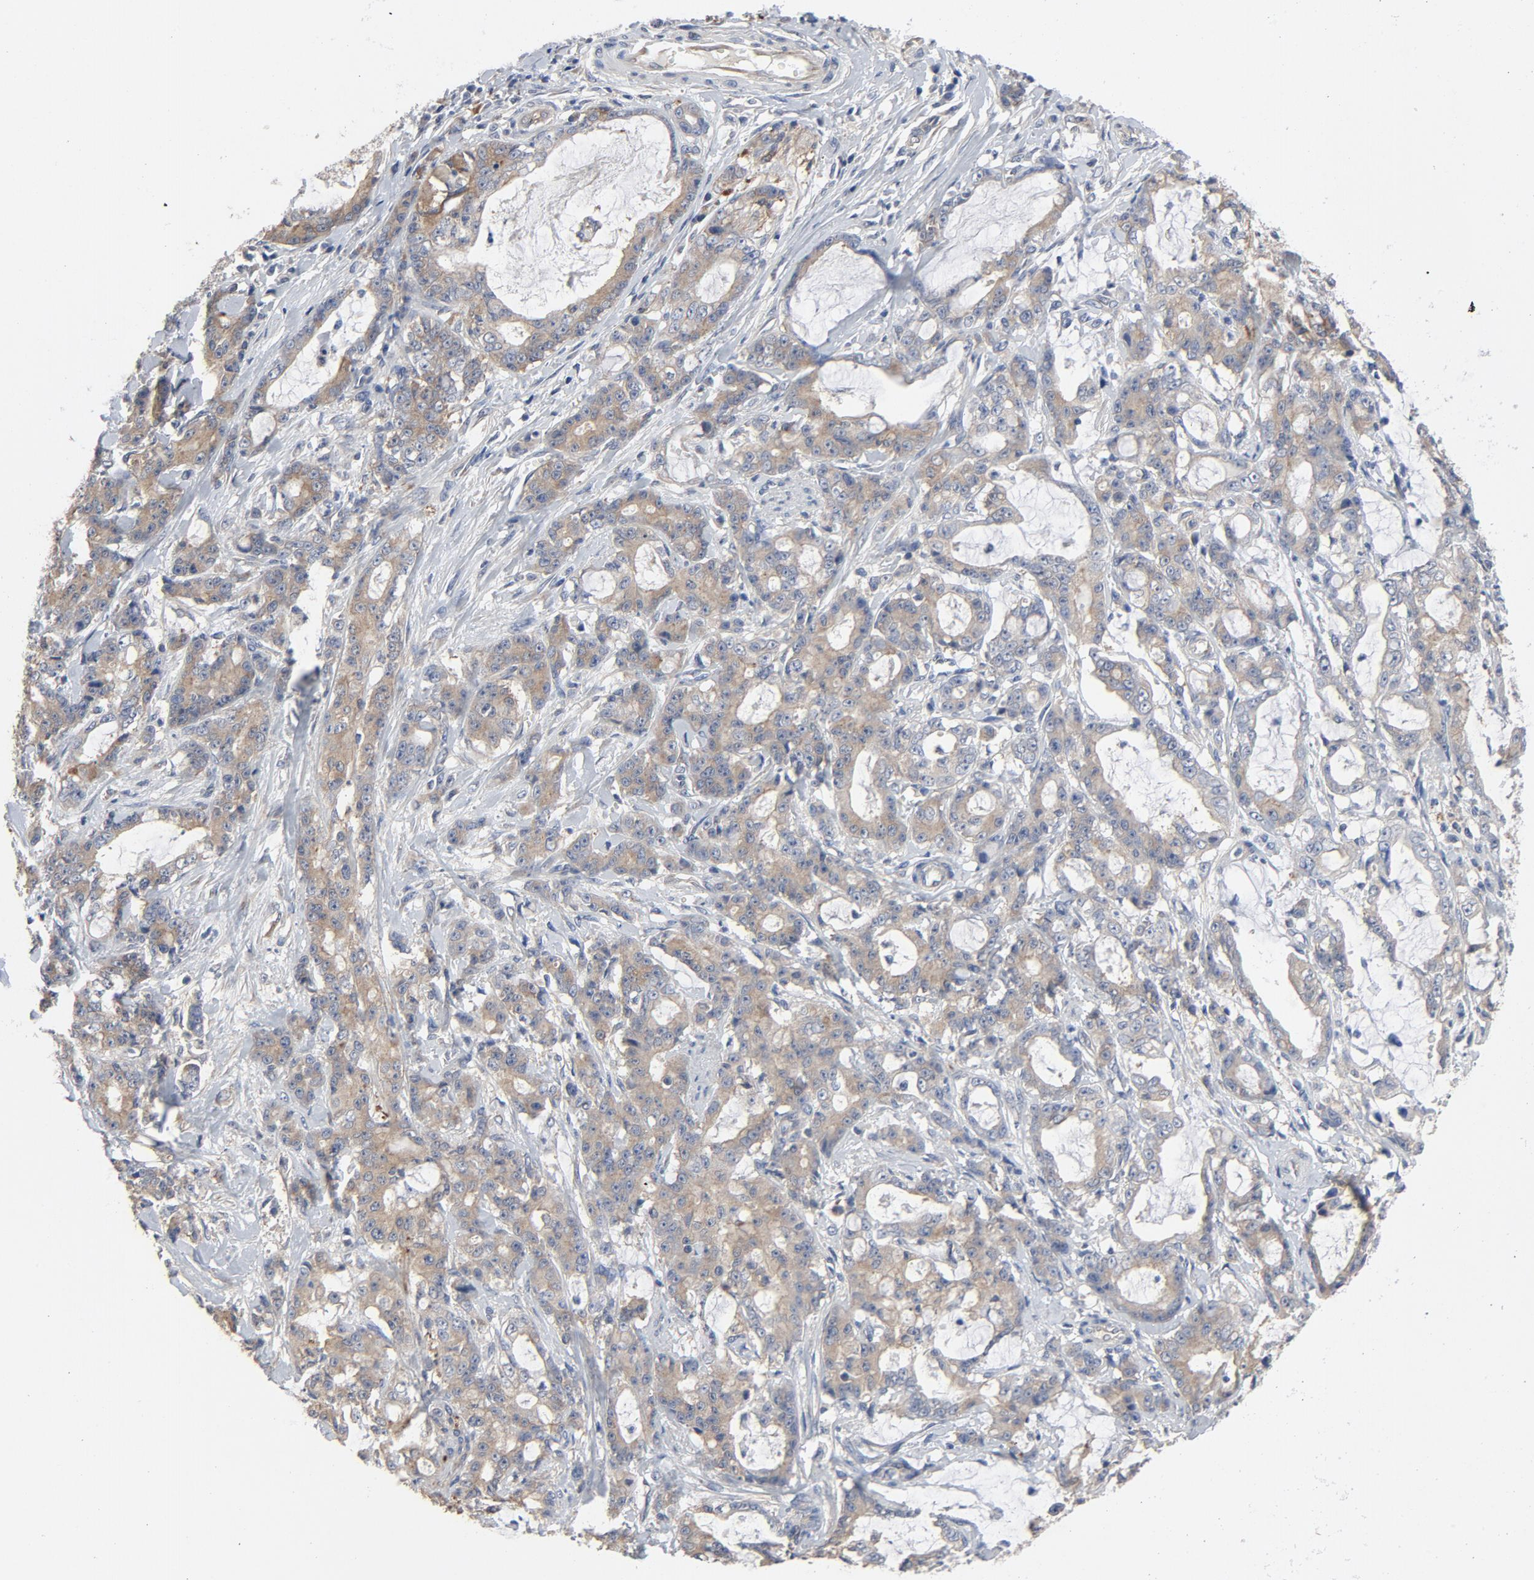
{"staining": {"intensity": "moderate", "quantity": ">75%", "location": "cytoplasmic/membranous"}, "tissue": "pancreatic cancer", "cell_type": "Tumor cells", "image_type": "cancer", "snomed": [{"axis": "morphology", "description": "Adenocarcinoma, NOS"}, {"axis": "topography", "description": "Pancreas"}], "caption": "Immunohistochemistry staining of adenocarcinoma (pancreatic), which displays medium levels of moderate cytoplasmic/membranous expression in about >75% of tumor cells indicating moderate cytoplasmic/membranous protein staining. The staining was performed using DAB (3,3'-diaminobenzidine) (brown) for protein detection and nuclei were counterstained in hematoxylin (blue).", "gene": "DYNLT3", "patient": {"sex": "female", "age": 73}}